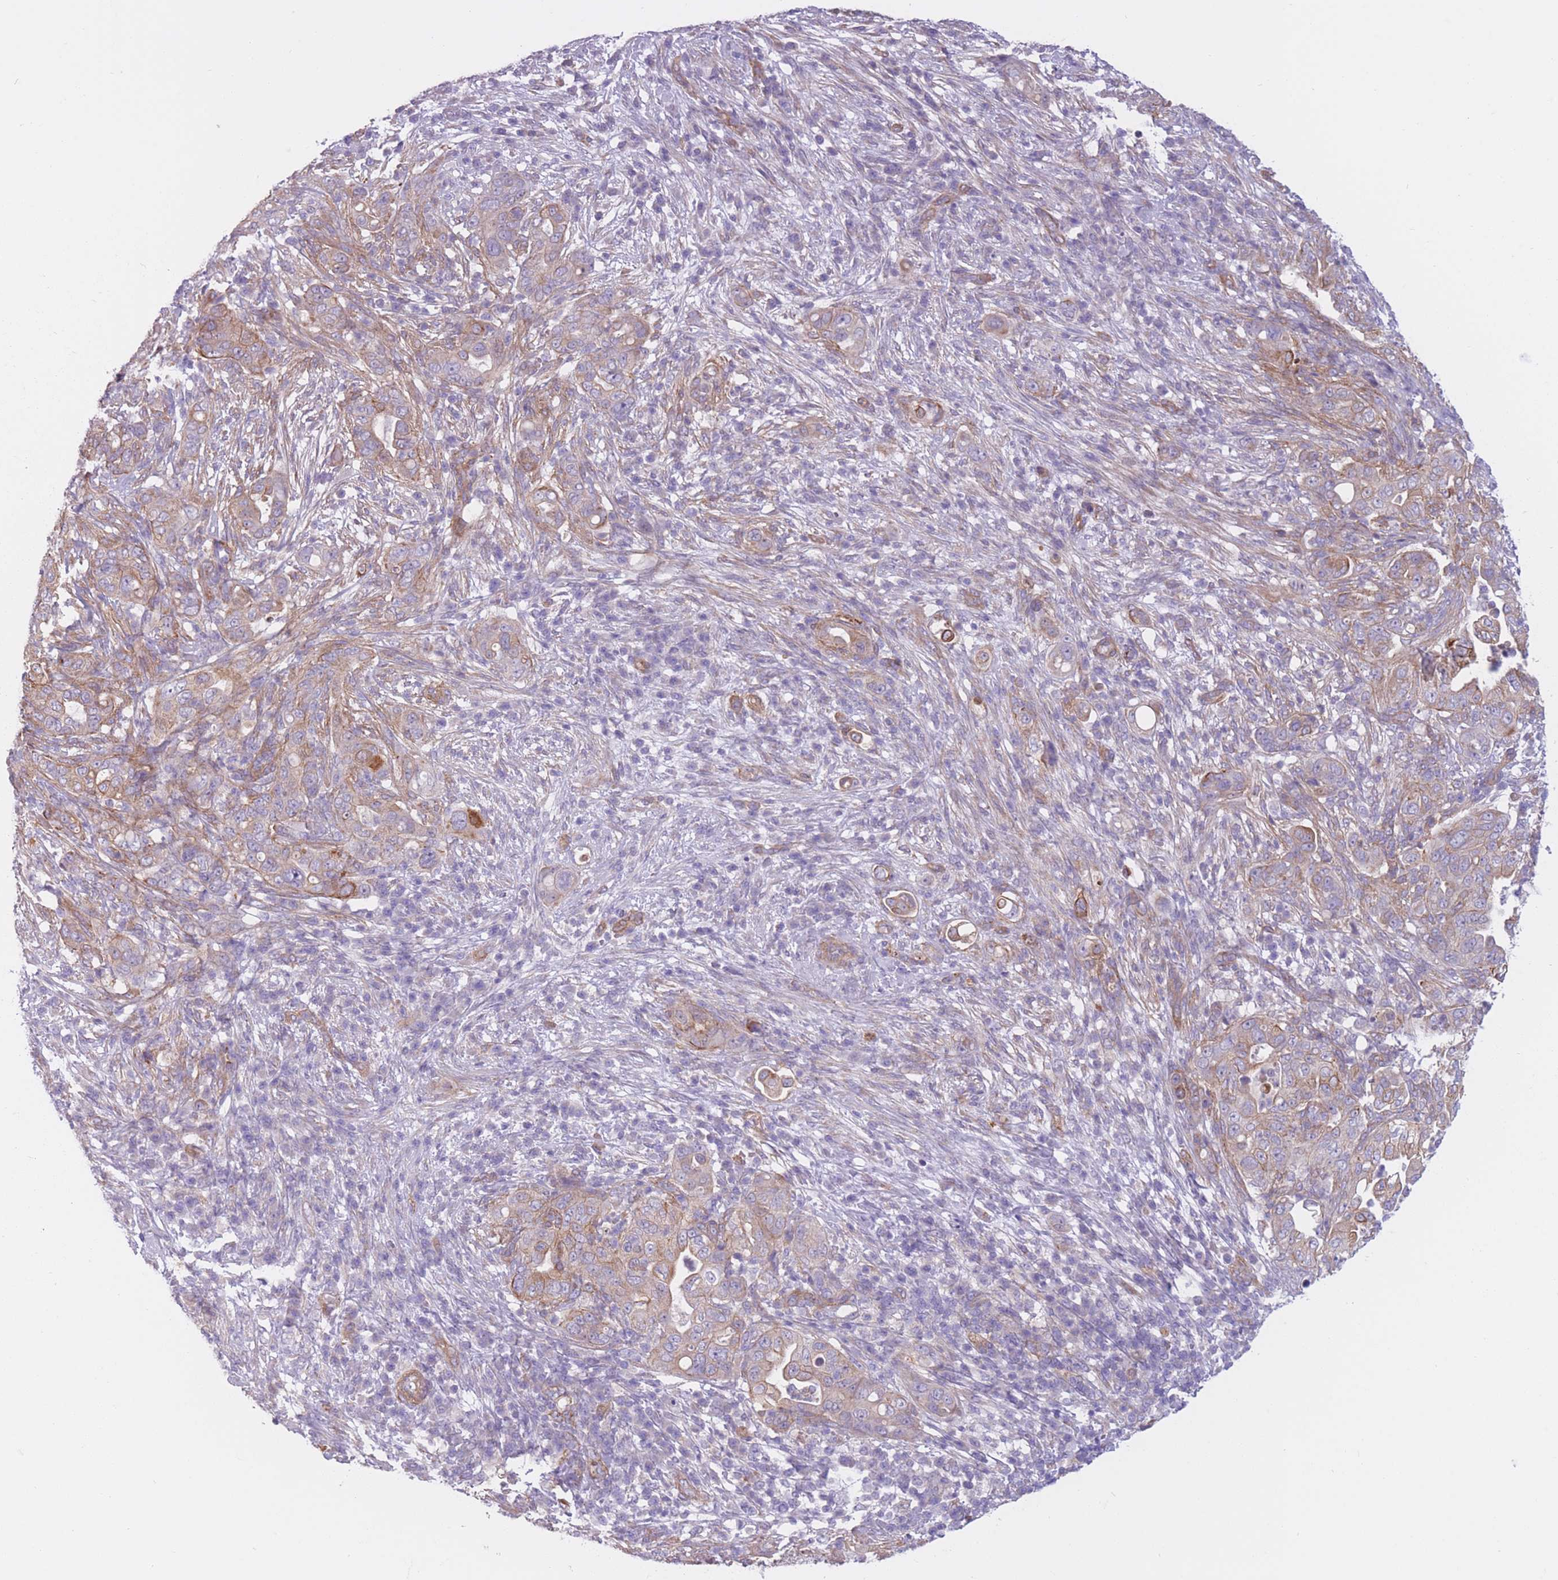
{"staining": {"intensity": "moderate", "quantity": ">75%", "location": "cytoplasmic/membranous"}, "tissue": "pancreatic cancer", "cell_type": "Tumor cells", "image_type": "cancer", "snomed": [{"axis": "morphology", "description": "Adenocarcinoma, NOS"}, {"axis": "topography", "description": "Pancreas"}], "caption": "This micrograph shows IHC staining of human pancreatic cancer, with medium moderate cytoplasmic/membranous expression in approximately >75% of tumor cells.", "gene": "SERPINB3", "patient": {"sex": "female", "age": 63}}